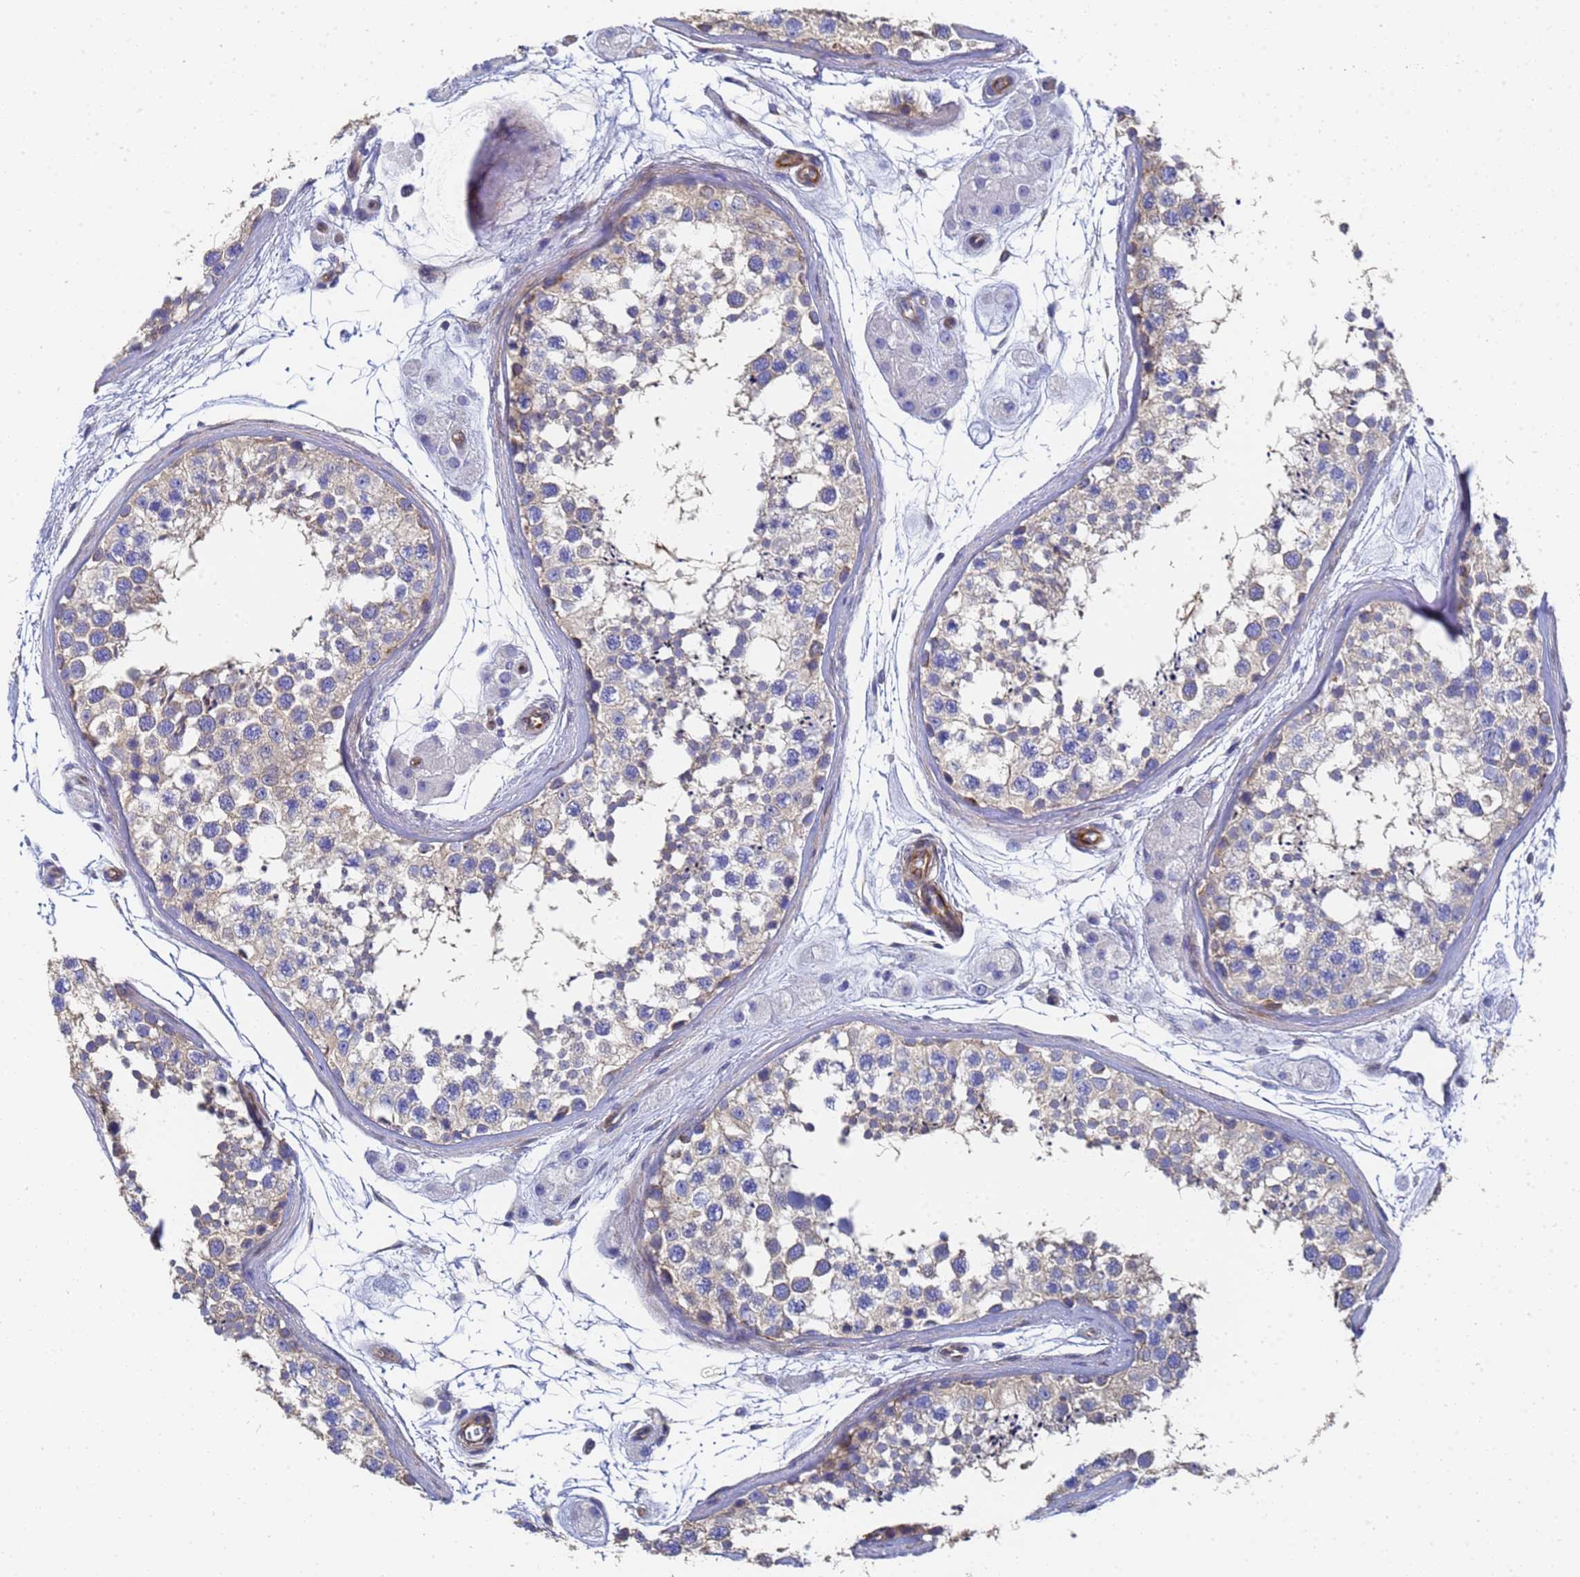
{"staining": {"intensity": "weak", "quantity": "25%-75%", "location": "cytoplasmic/membranous"}, "tissue": "testis", "cell_type": "Cells in seminiferous ducts", "image_type": "normal", "snomed": [{"axis": "morphology", "description": "Normal tissue, NOS"}, {"axis": "topography", "description": "Testis"}], "caption": "Protein analysis of benign testis shows weak cytoplasmic/membranous positivity in approximately 25%-75% of cells in seminiferous ducts. Using DAB (3,3'-diaminobenzidine) (brown) and hematoxylin (blue) stains, captured at high magnification using brightfield microscopy.", "gene": "ENSG00000198211", "patient": {"sex": "male", "age": 56}}